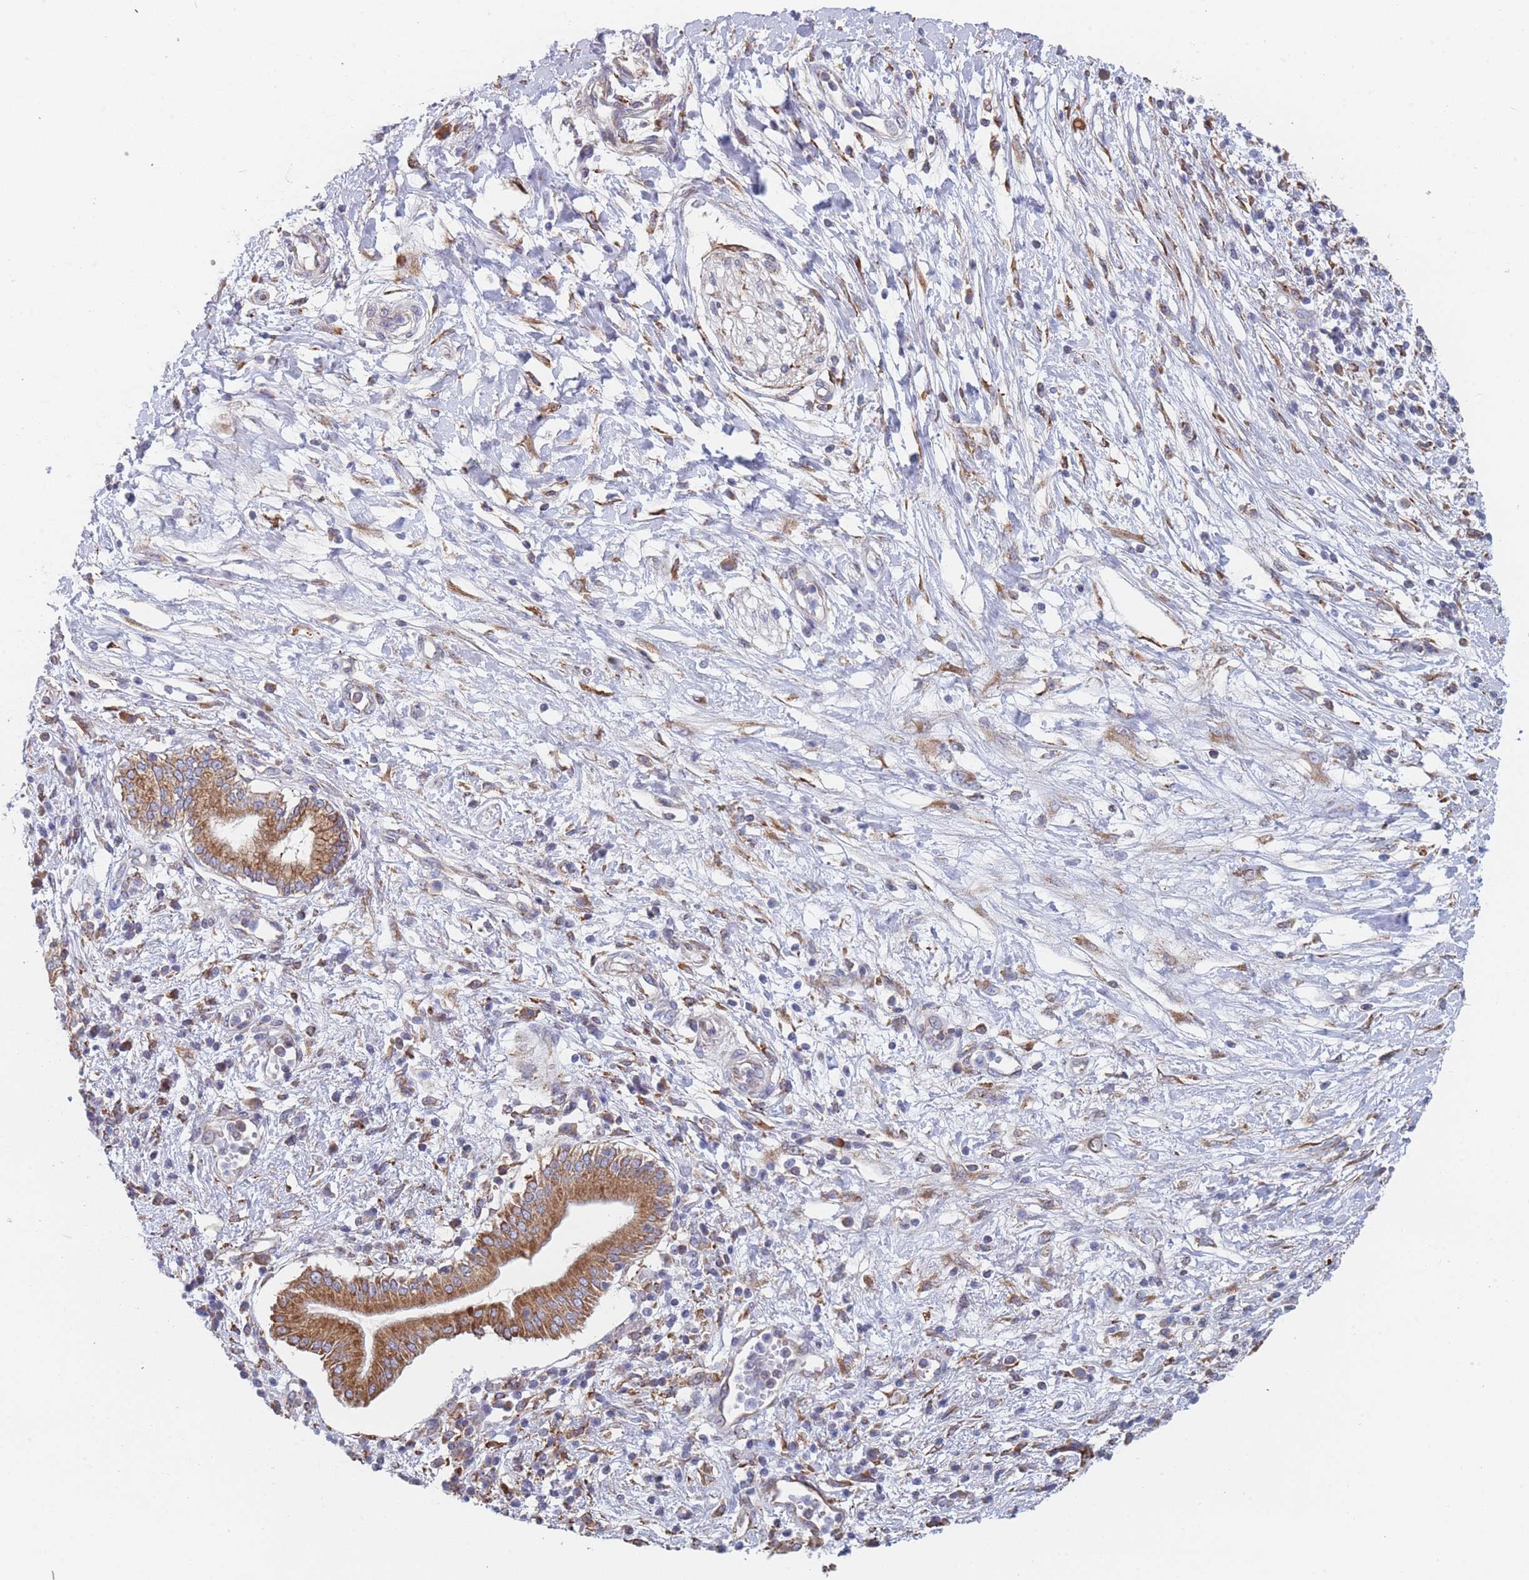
{"staining": {"intensity": "moderate", "quantity": ">75%", "location": "cytoplasmic/membranous"}, "tissue": "pancreatic cancer", "cell_type": "Tumor cells", "image_type": "cancer", "snomed": [{"axis": "morphology", "description": "Adenocarcinoma, NOS"}, {"axis": "topography", "description": "Pancreas"}], "caption": "This histopathology image displays pancreatic adenocarcinoma stained with immunohistochemistry to label a protein in brown. The cytoplasmic/membranous of tumor cells show moderate positivity for the protein. Nuclei are counter-stained blue.", "gene": "OR7C2", "patient": {"sex": "male", "age": 68}}